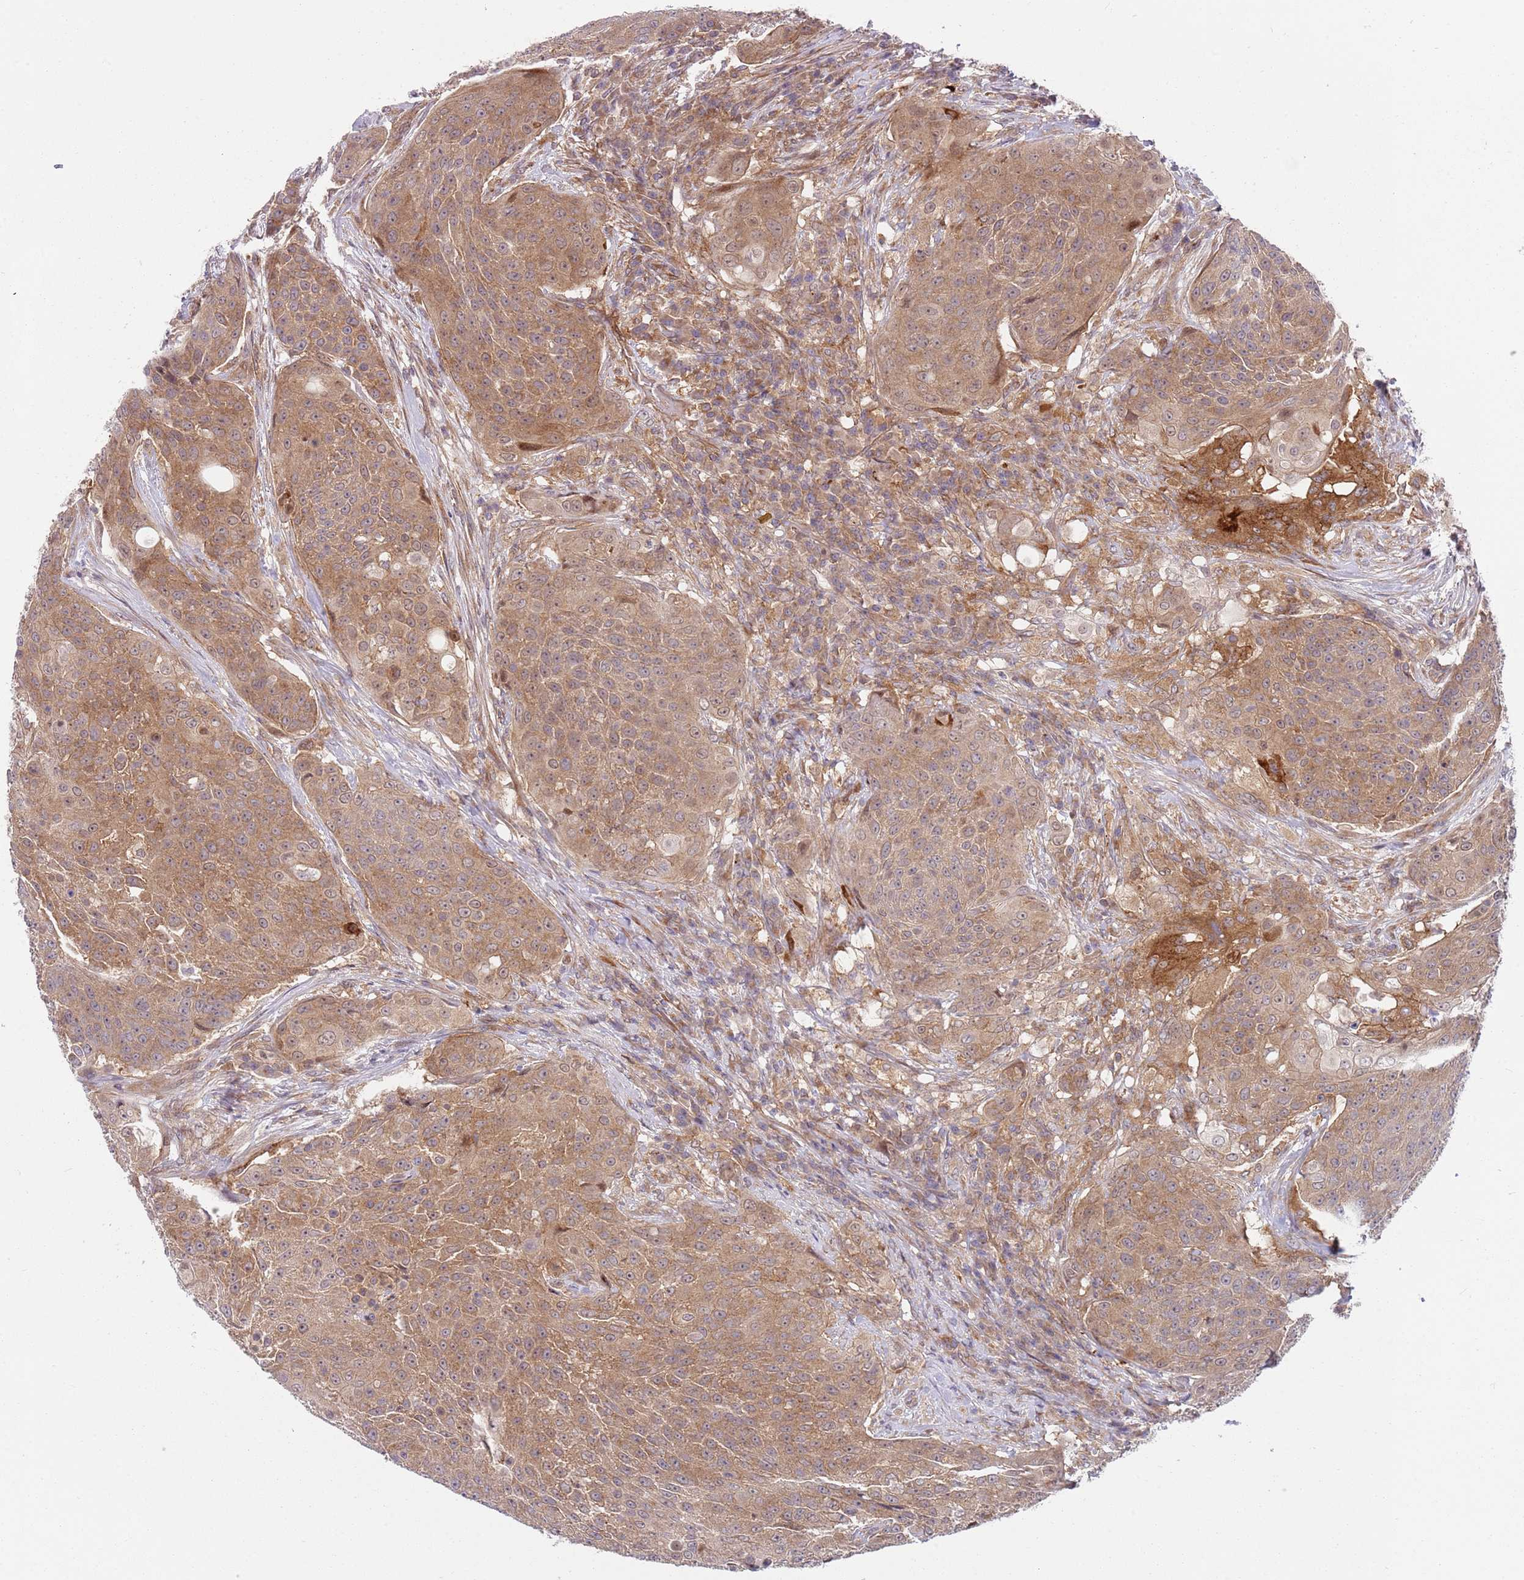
{"staining": {"intensity": "moderate", "quantity": ">75%", "location": "cytoplasmic/membranous"}, "tissue": "urothelial cancer", "cell_type": "Tumor cells", "image_type": "cancer", "snomed": [{"axis": "morphology", "description": "Urothelial carcinoma, High grade"}, {"axis": "topography", "description": "Urinary bladder"}], "caption": "Immunohistochemical staining of urothelial cancer shows medium levels of moderate cytoplasmic/membranous protein expression in approximately >75% of tumor cells. The staining was performed using DAB to visualize the protein expression in brown, while the nuclei were stained in blue with hematoxylin (Magnification: 20x).", "gene": "GGA1", "patient": {"sex": "female", "age": 63}}